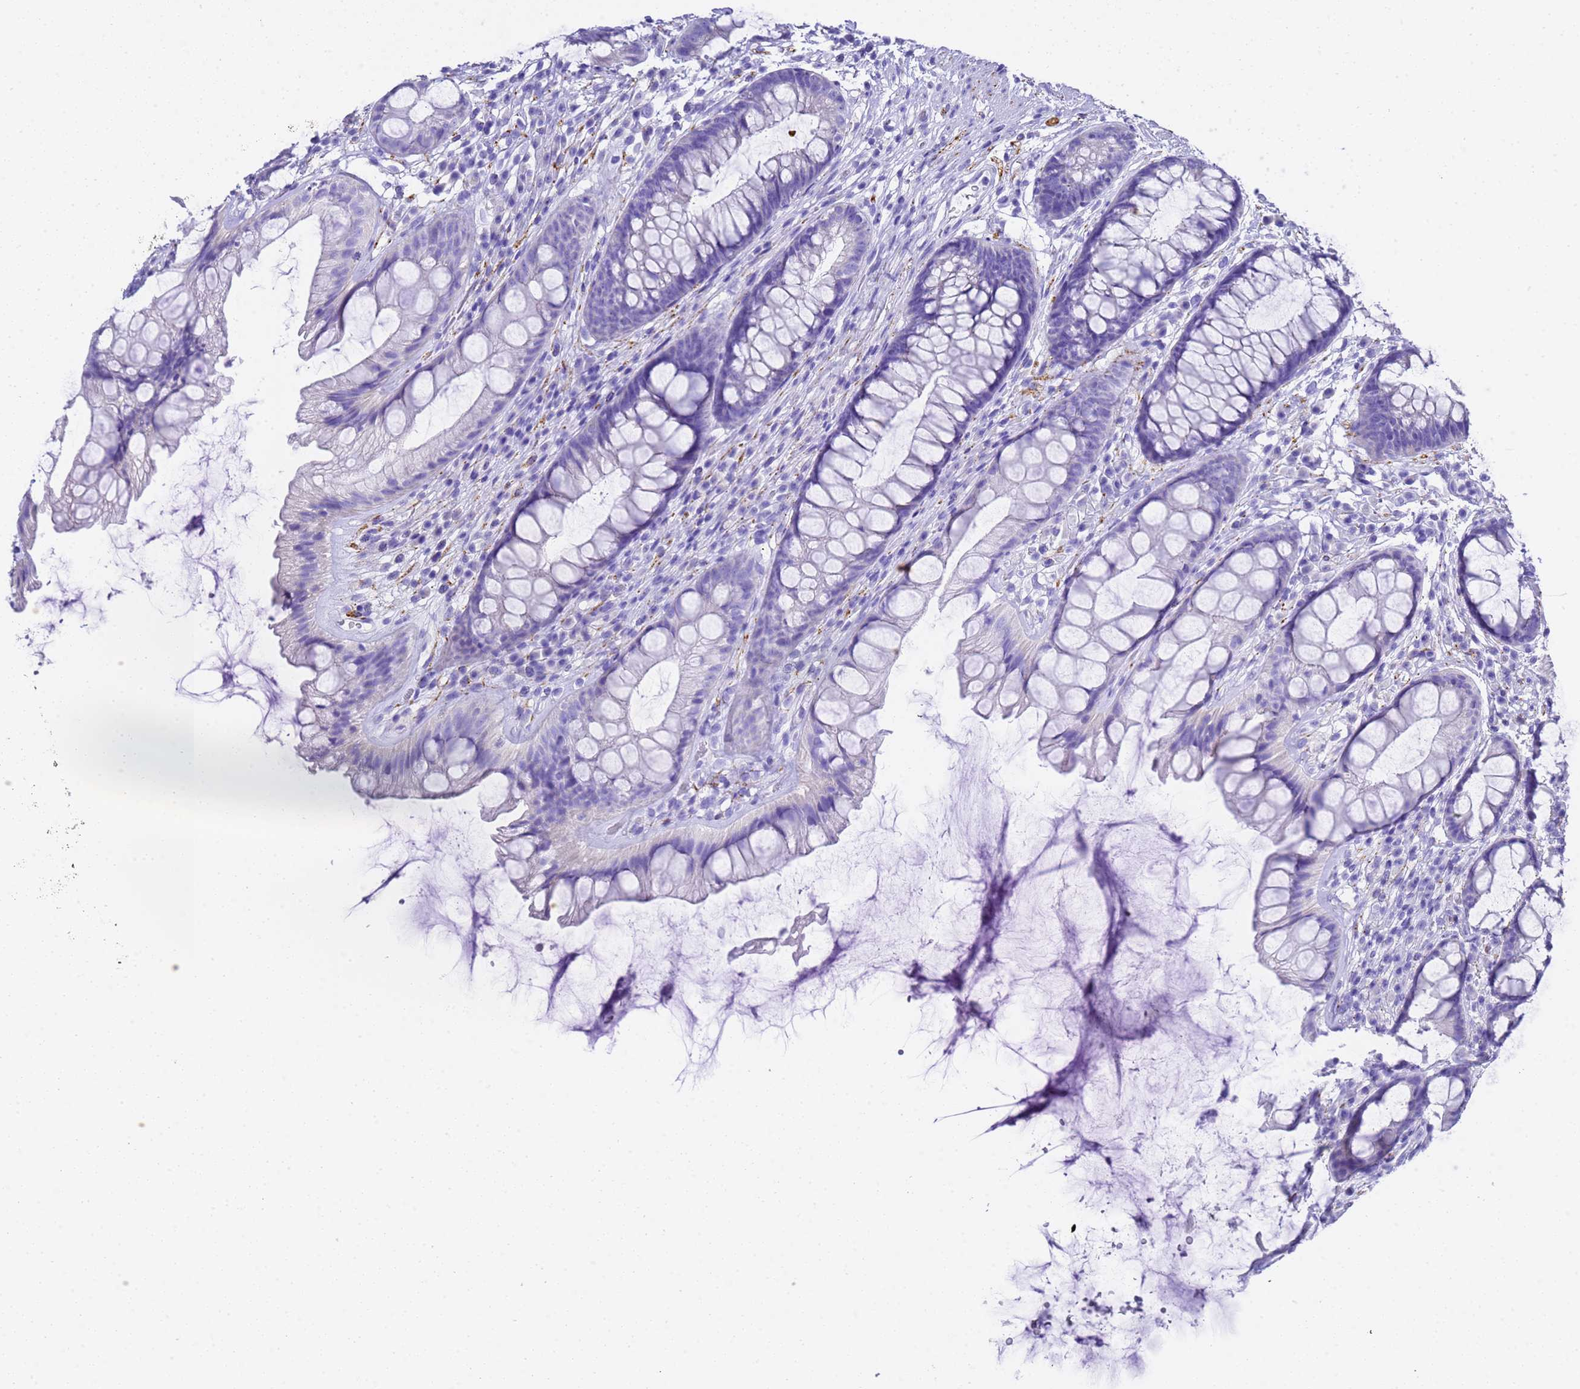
{"staining": {"intensity": "negative", "quantity": "none", "location": "none"}, "tissue": "rectum", "cell_type": "Glandular cells", "image_type": "normal", "snomed": [{"axis": "morphology", "description": "Normal tissue, NOS"}, {"axis": "topography", "description": "Rectum"}], "caption": "There is no significant expression in glandular cells of rectum. (DAB IHC visualized using brightfield microscopy, high magnification).", "gene": "FAM72A", "patient": {"sex": "male", "age": 74}}